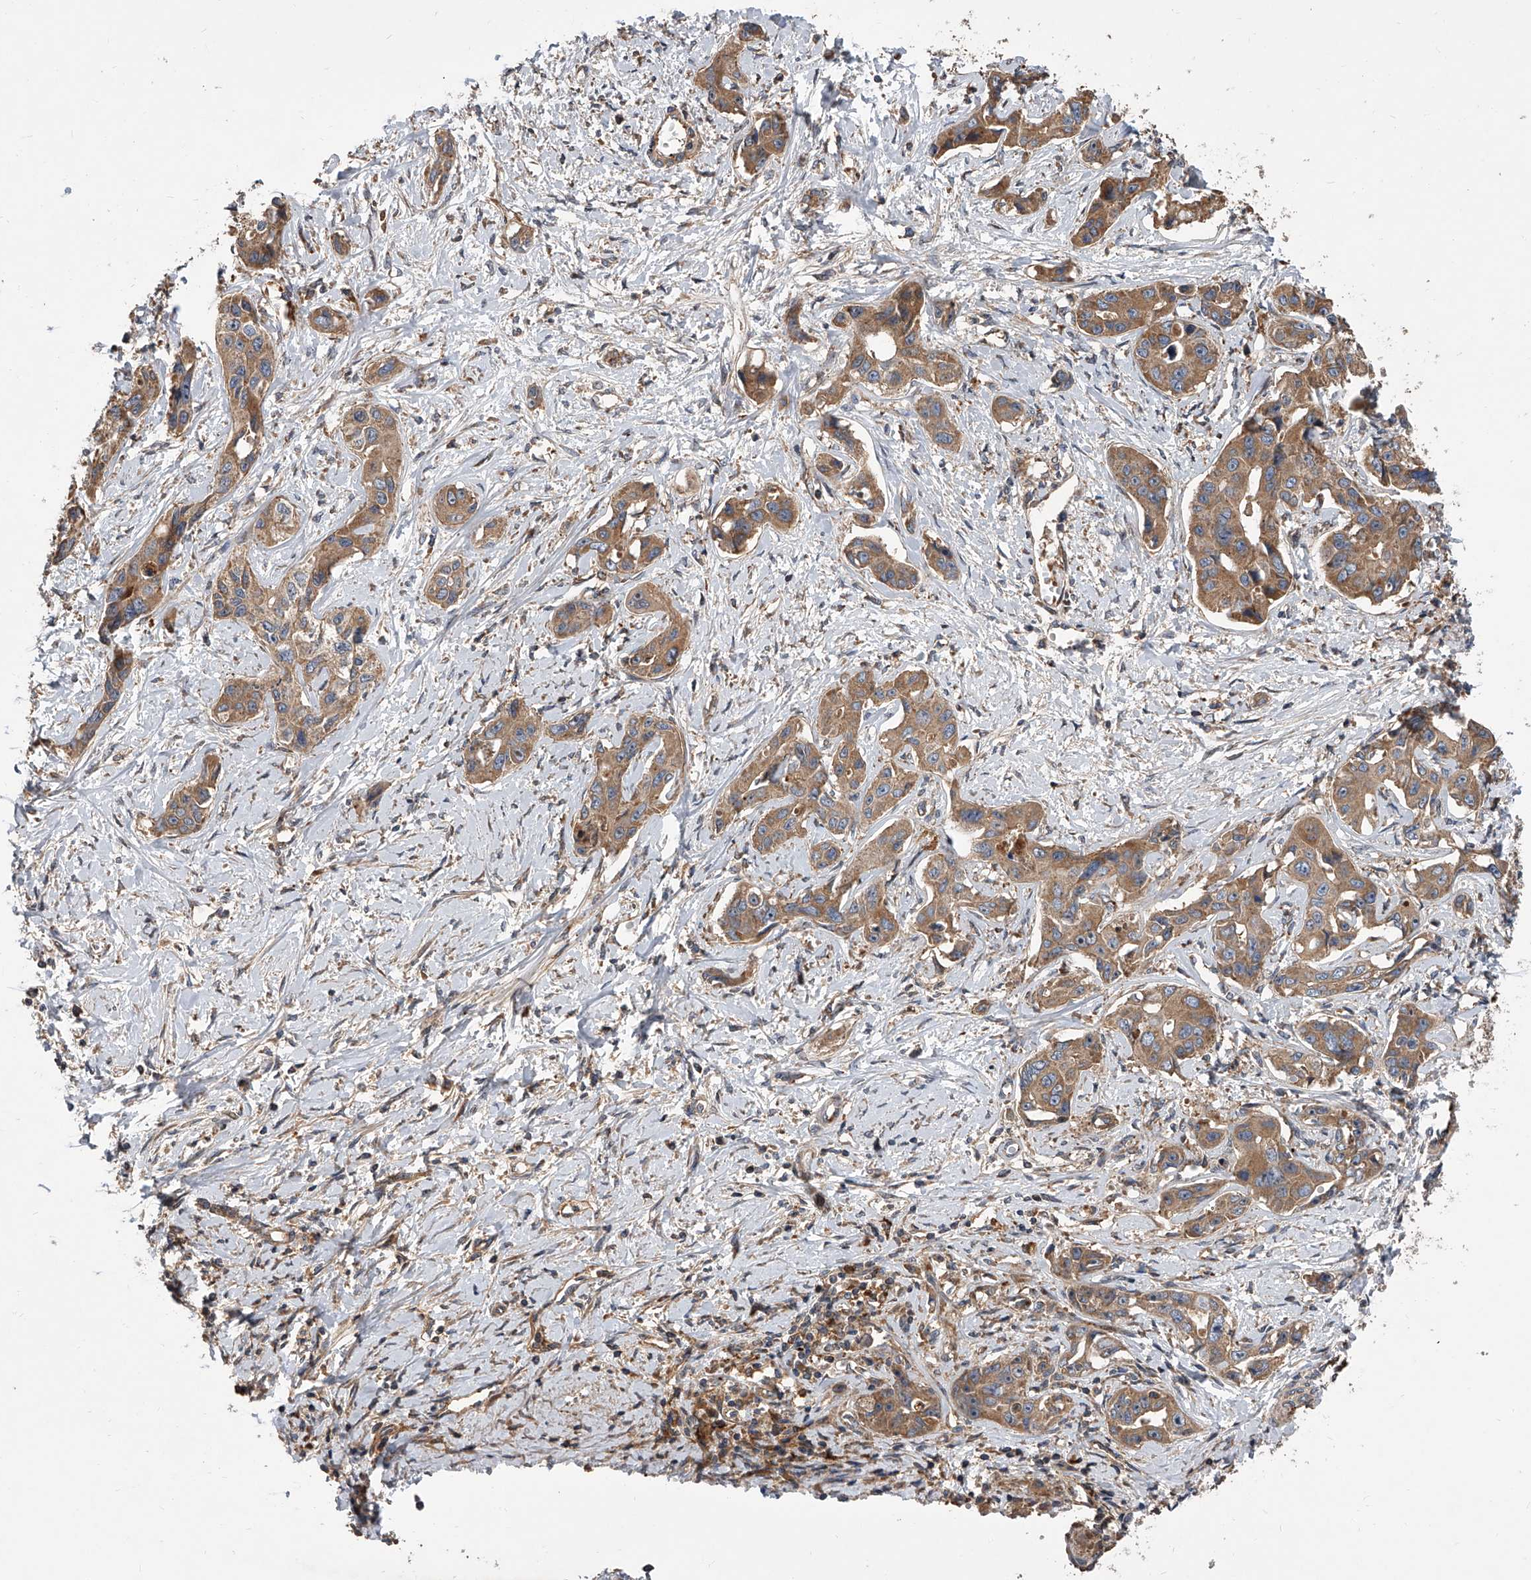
{"staining": {"intensity": "moderate", "quantity": ">75%", "location": "cytoplasmic/membranous"}, "tissue": "liver cancer", "cell_type": "Tumor cells", "image_type": "cancer", "snomed": [{"axis": "morphology", "description": "Cholangiocarcinoma"}, {"axis": "topography", "description": "Liver"}], "caption": "High-magnification brightfield microscopy of liver cancer (cholangiocarcinoma) stained with DAB (3,3'-diaminobenzidine) (brown) and counterstained with hematoxylin (blue). tumor cells exhibit moderate cytoplasmic/membranous positivity is seen in about>75% of cells. (DAB (3,3'-diaminobenzidine) = brown stain, brightfield microscopy at high magnification).", "gene": "USP47", "patient": {"sex": "male", "age": 59}}